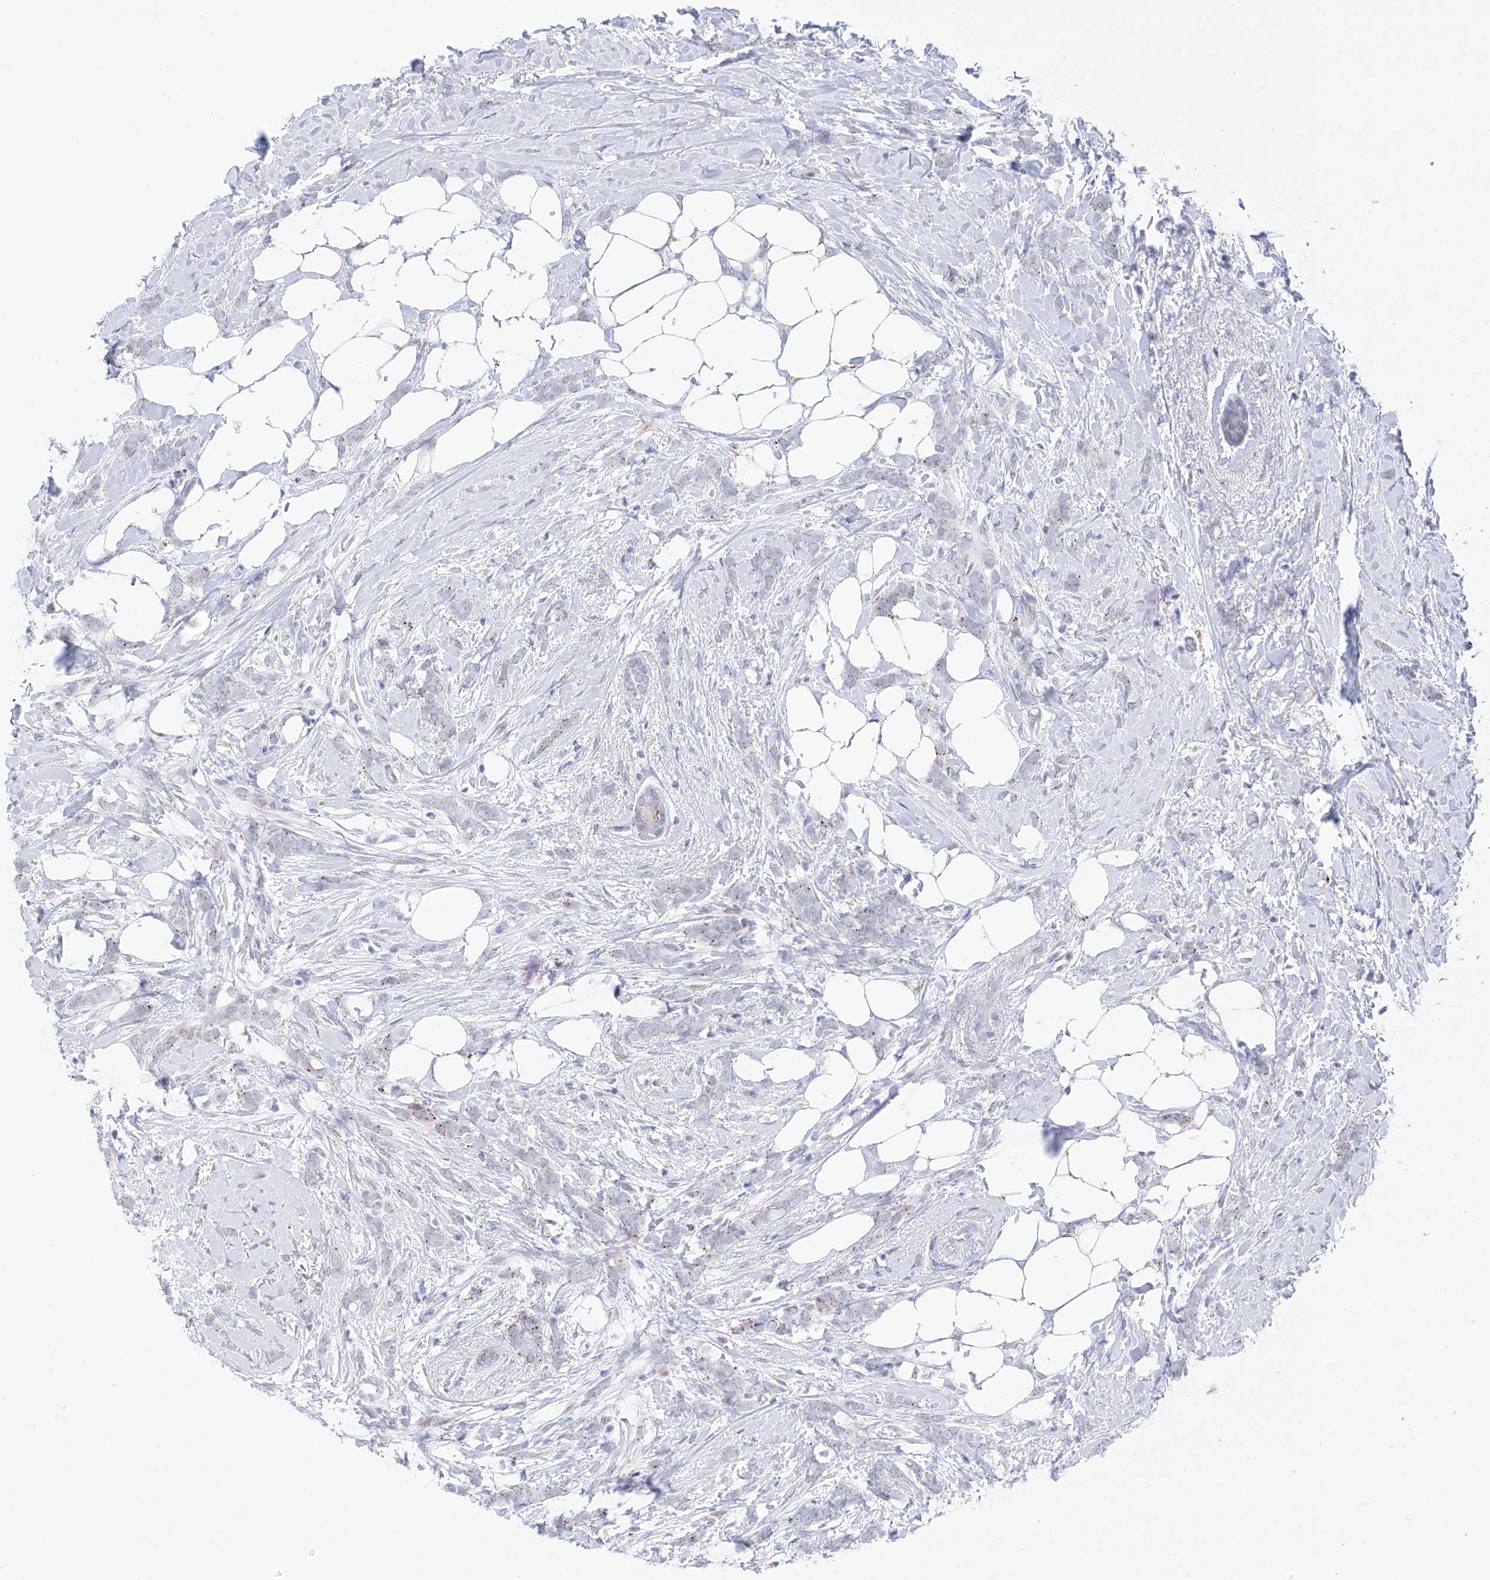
{"staining": {"intensity": "negative", "quantity": "none", "location": "none"}, "tissue": "breast cancer", "cell_type": "Tumor cells", "image_type": "cancer", "snomed": [{"axis": "morphology", "description": "Lobular carcinoma, in situ"}, {"axis": "morphology", "description": "Lobular carcinoma"}, {"axis": "topography", "description": "Breast"}], "caption": "Tumor cells show no significant expression in breast cancer.", "gene": "PSPH", "patient": {"sex": "female", "age": 41}}